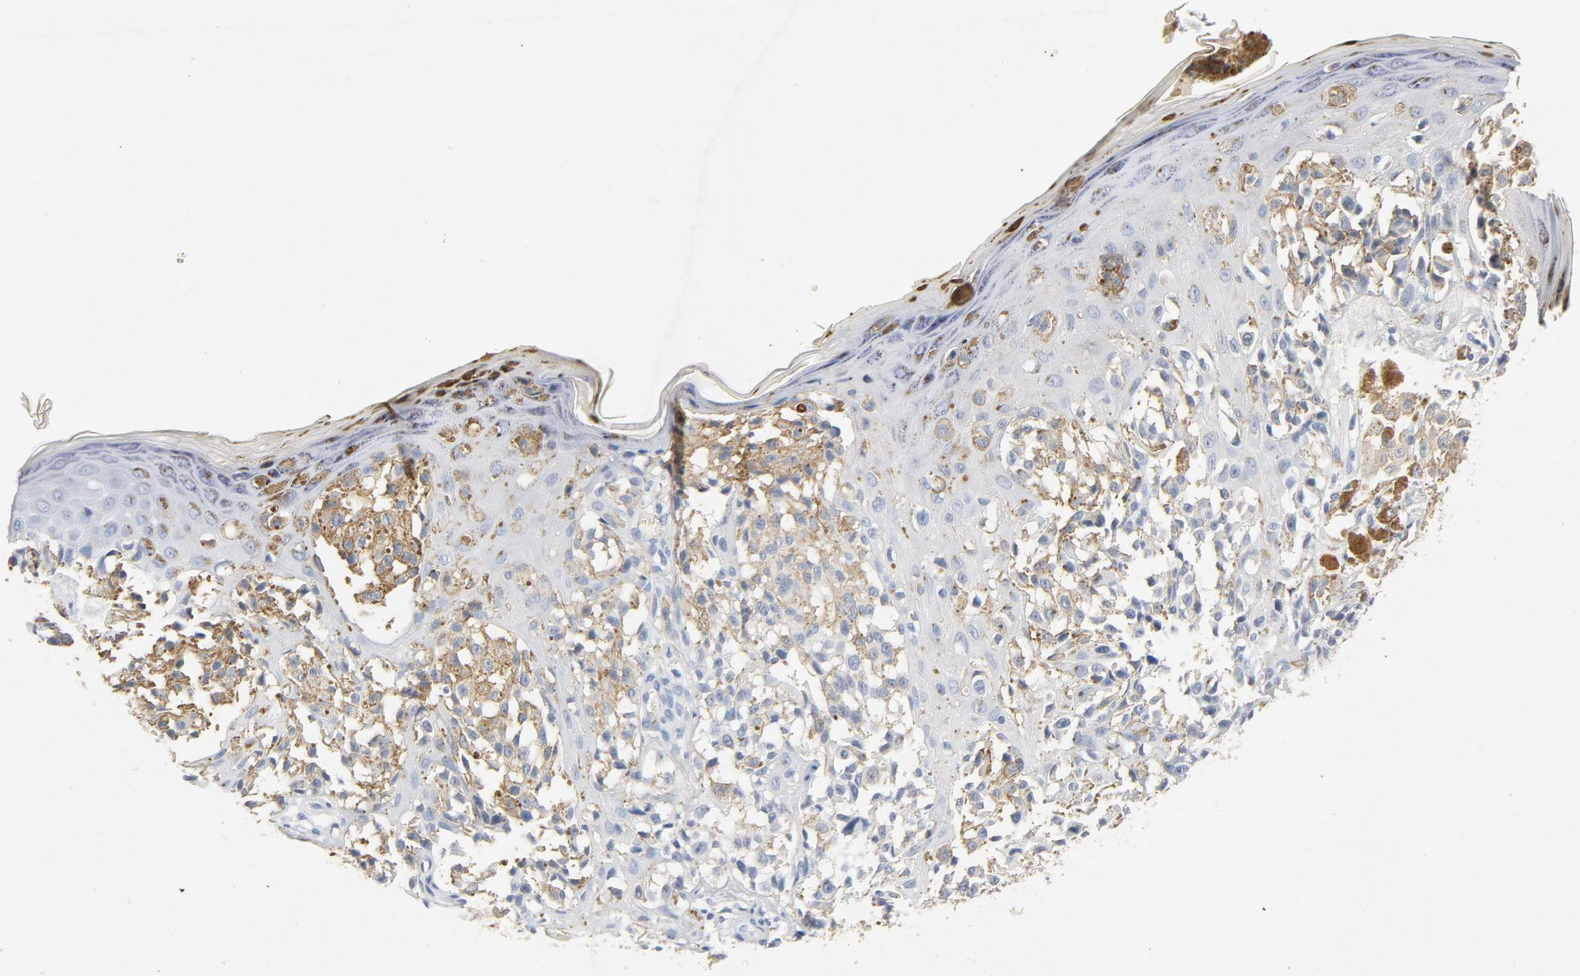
{"staining": {"intensity": "moderate", "quantity": ">75%", "location": "cytoplasmic/membranous"}, "tissue": "melanoma", "cell_type": "Tumor cells", "image_type": "cancer", "snomed": [{"axis": "morphology", "description": "Malignant melanoma, NOS"}, {"axis": "topography", "description": "Skin"}], "caption": "There is medium levels of moderate cytoplasmic/membranous expression in tumor cells of melanoma, as demonstrated by immunohistochemical staining (brown color).", "gene": "PTPRB", "patient": {"sex": "female", "age": 38}}